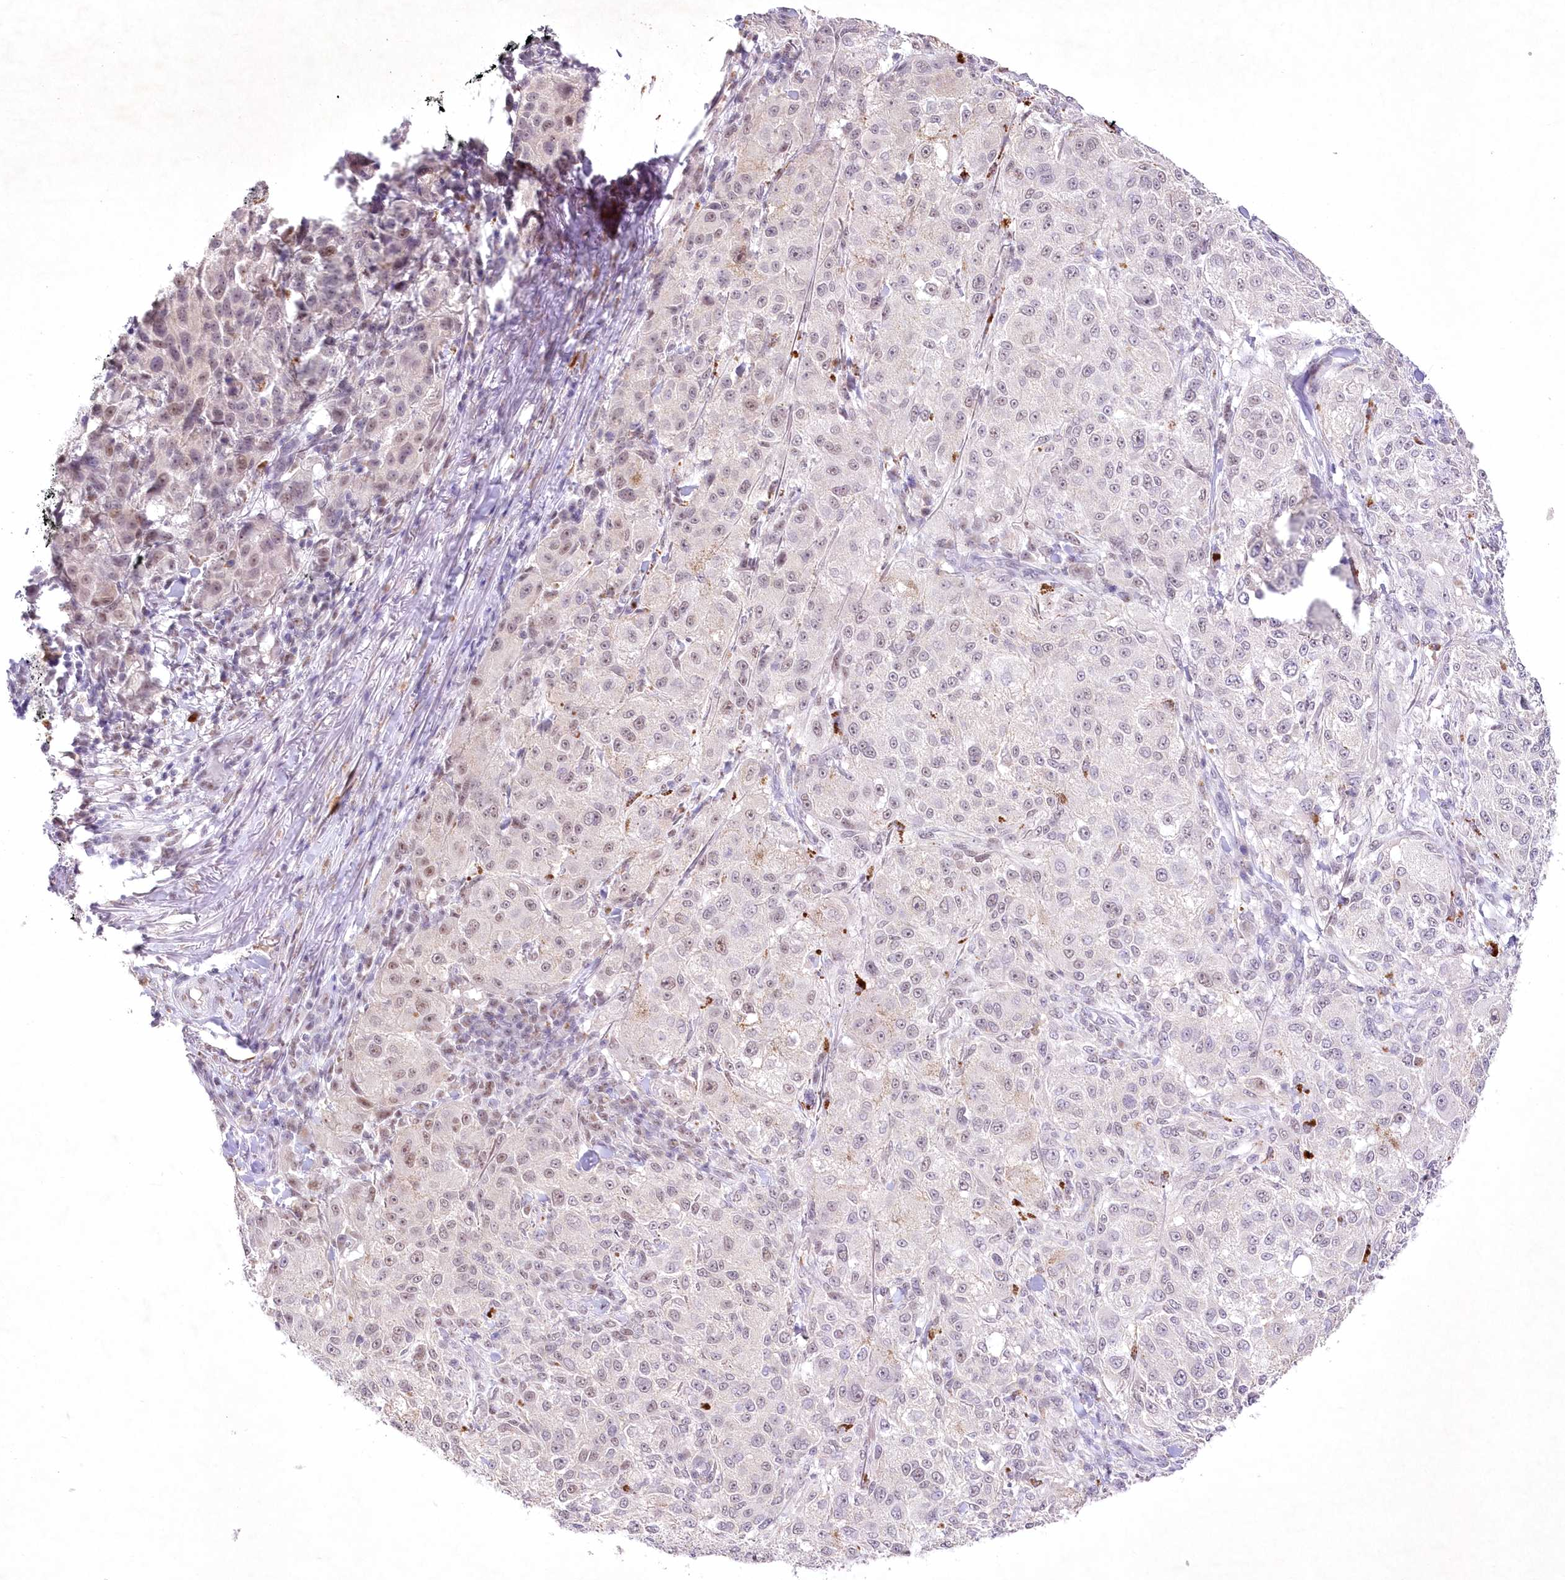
{"staining": {"intensity": "weak", "quantity": "<25%", "location": "nuclear"}, "tissue": "melanoma", "cell_type": "Tumor cells", "image_type": "cancer", "snomed": [{"axis": "morphology", "description": "Necrosis, NOS"}, {"axis": "morphology", "description": "Malignant melanoma, NOS"}, {"axis": "topography", "description": "Skin"}], "caption": "An immunohistochemistry (IHC) image of malignant melanoma is shown. There is no staining in tumor cells of malignant melanoma.", "gene": "RBM27", "patient": {"sex": "female", "age": 87}}